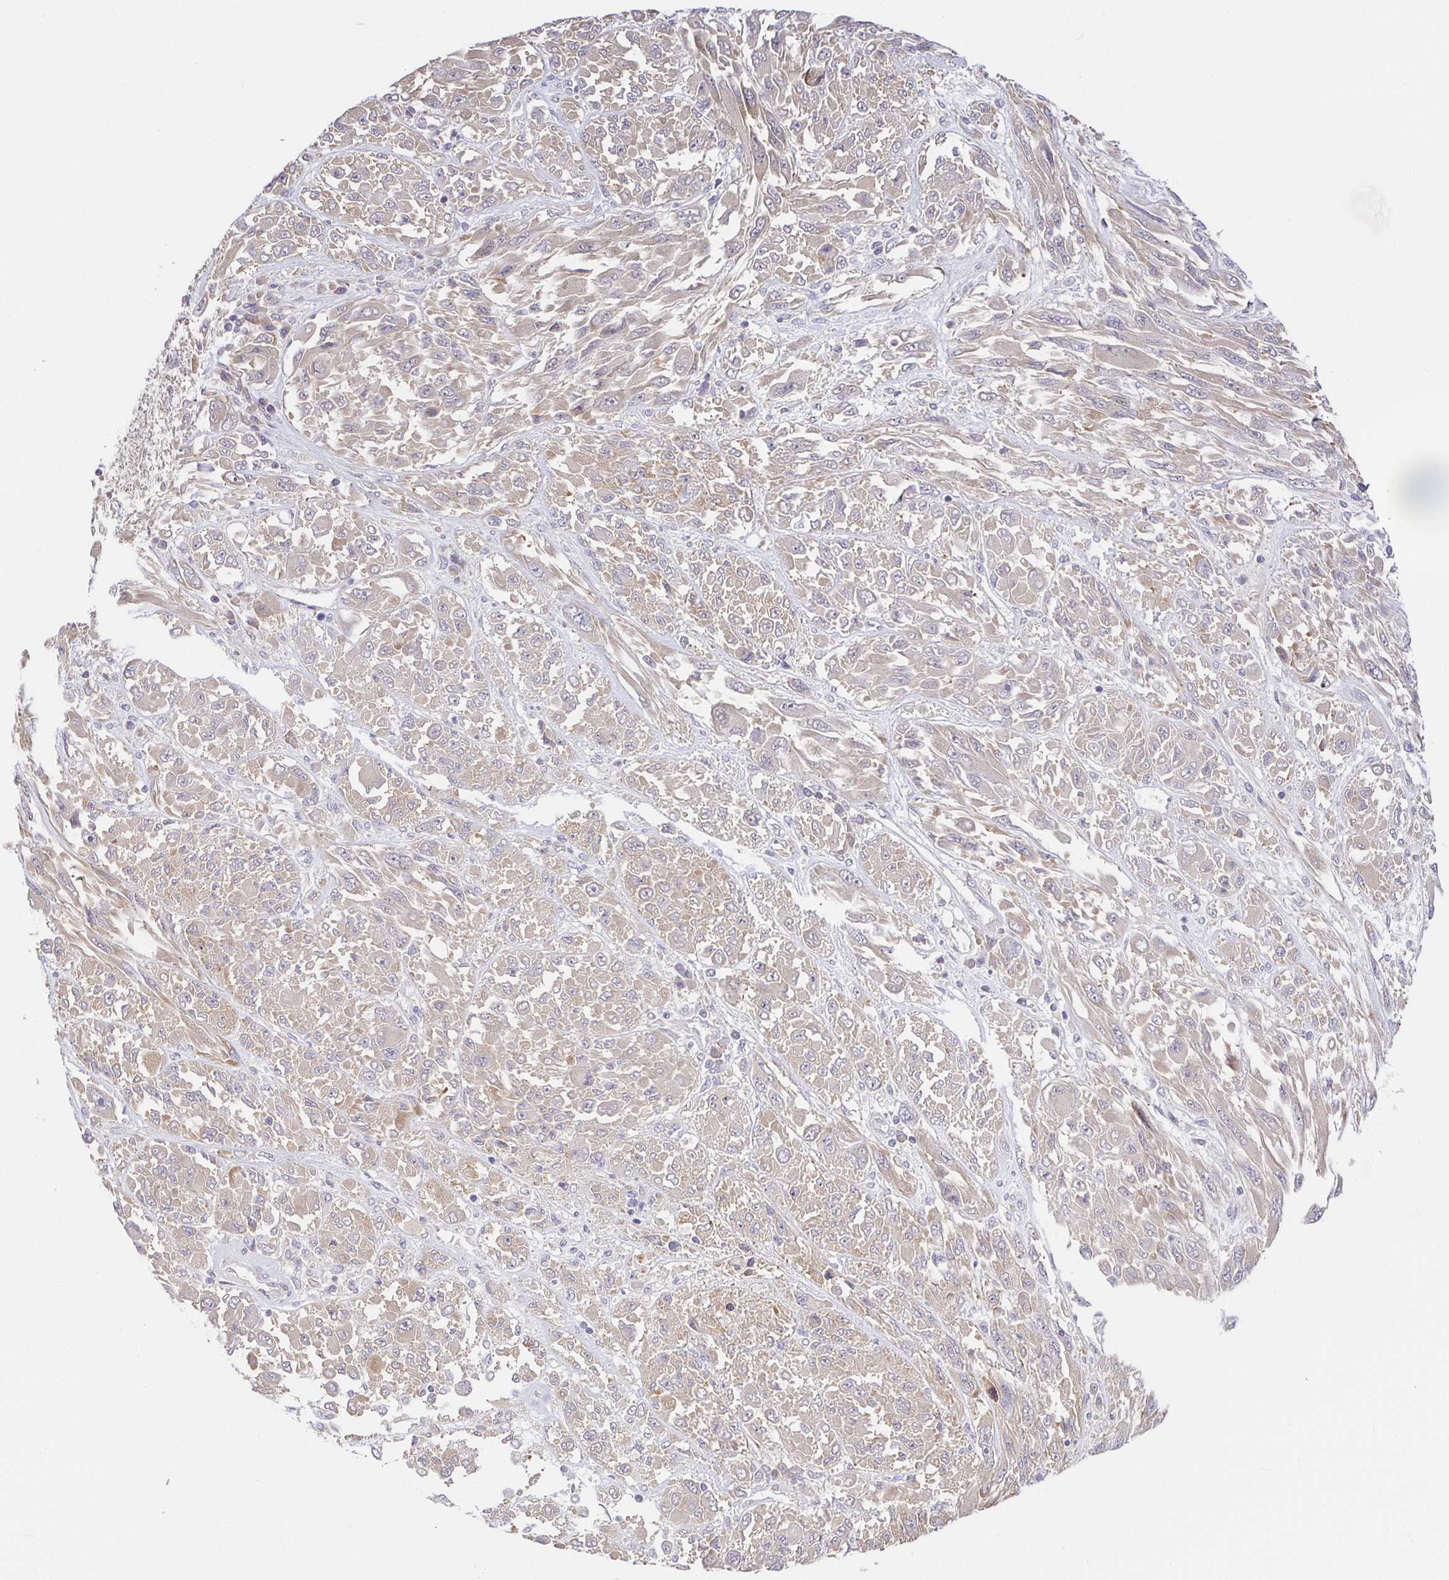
{"staining": {"intensity": "weak", "quantity": ">75%", "location": "cytoplasmic/membranous"}, "tissue": "melanoma", "cell_type": "Tumor cells", "image_type": "cancer", "snomed": [{"axis": "morphology", "description": "Malignant melanoma, NOS"}, {"axis": "topography", "description": "Skin"}], "caption": "High-power microscopy captured an IHC histopathology image of melanoma, revealing weak cytoplasmic/membranous expression in approximately >75% of tumor cells.", "gene": "ZDHHC11", "patient": {"sex": "female", "age": 91}}